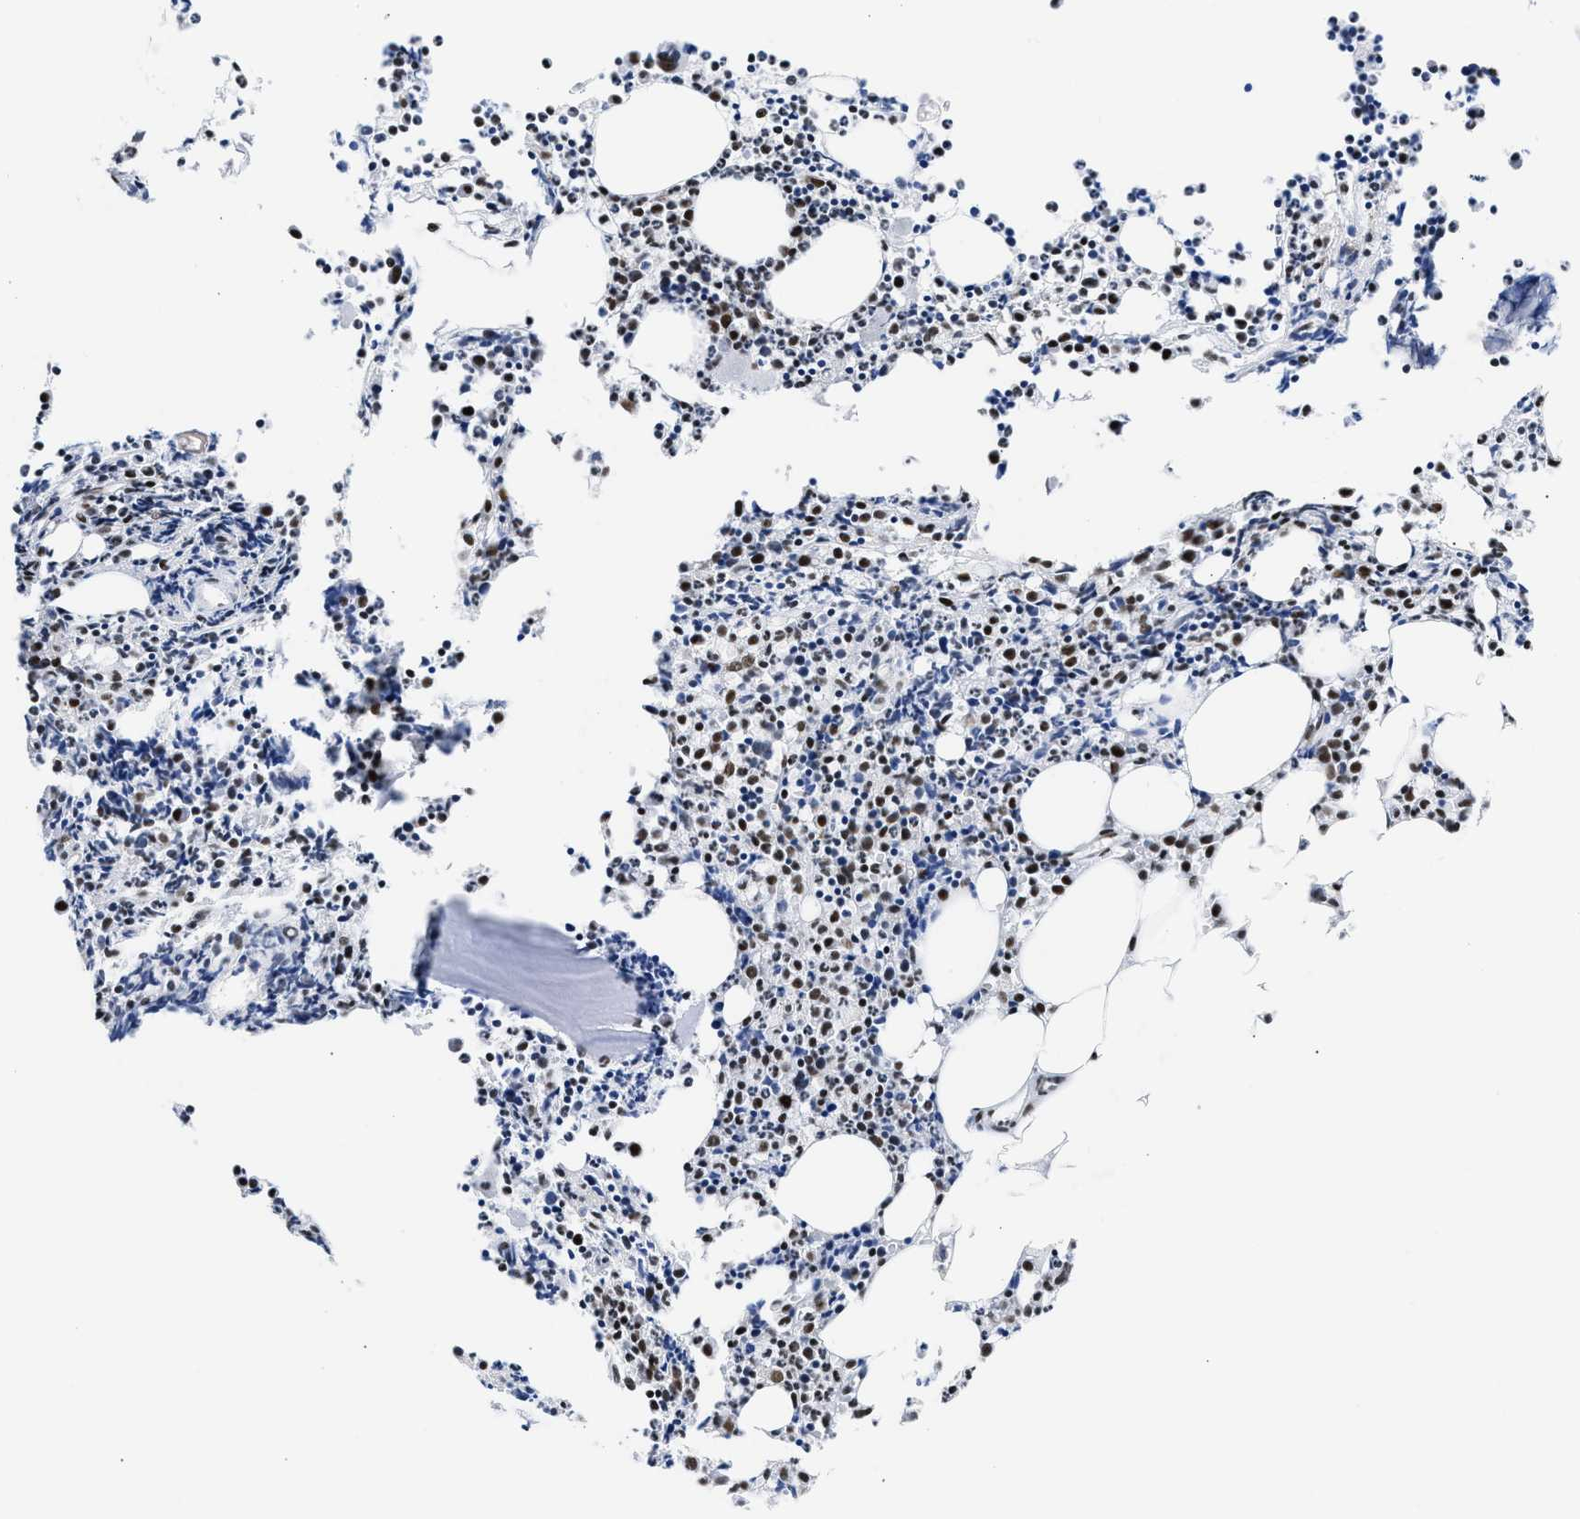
{"staining": {"intensity": "strong", "quantity": ">75%", "location": "nuclear"}, "tissue": "bone marrow", "cell_type": "Hematopoietic cells", "image_type": "normal", "snomed": [{"axis": "morphology", "description": "Normal tissue, NOS"}, {"axis": "morphology", "description": "Inflammation, NOS"}, {"axis": "topography", "description": "Bone marrow"}], "caption": "Strong nuclear staining for a protein is identified in approximately >75% of hematopoietic cells of unremarkable bone marrow using immunohistochemistry.", "gene": "RBM8A", "patient": {"sex": "female", "age": 53}}